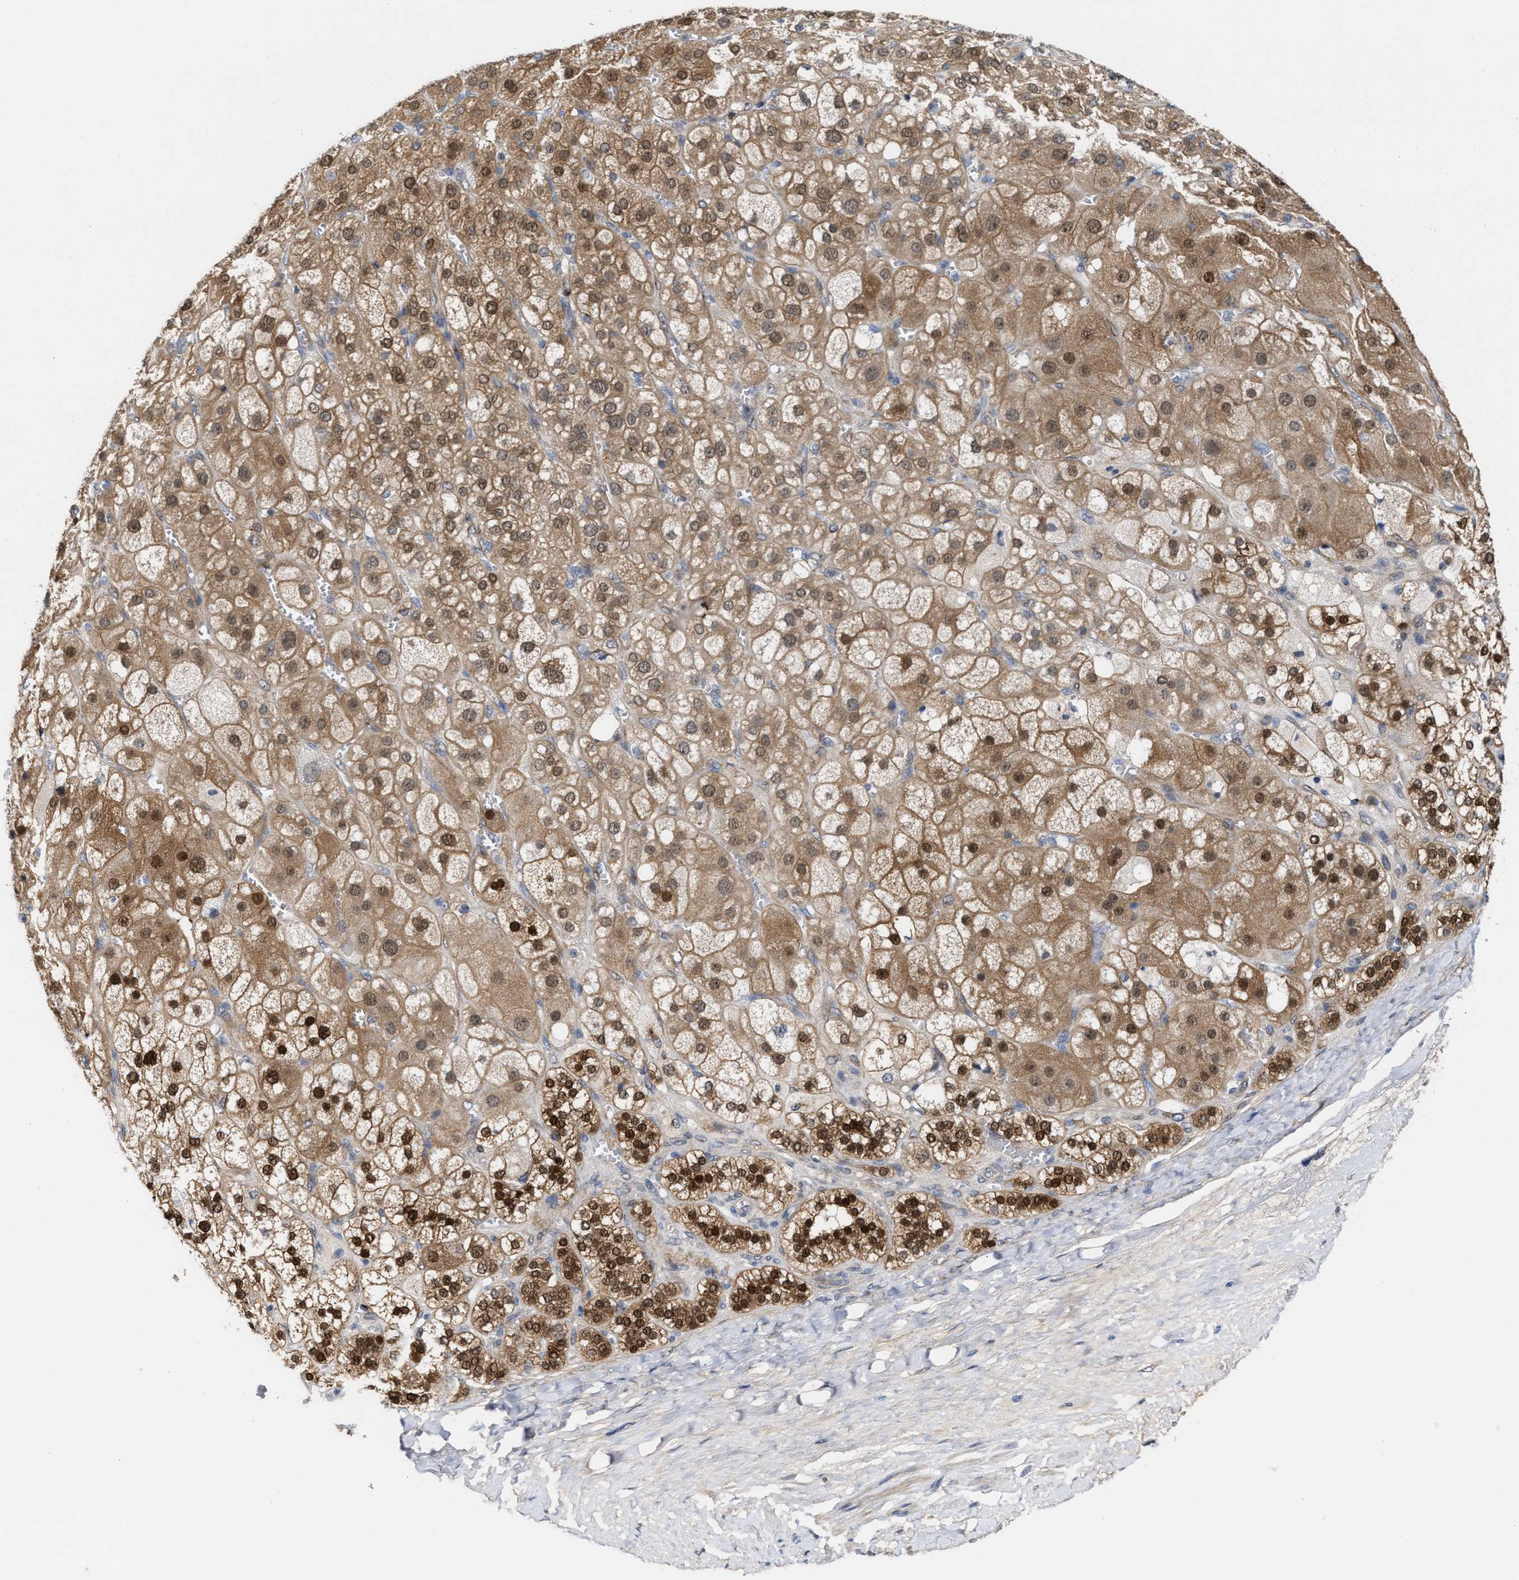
{"staining": {"intensity": "strong", "quantity": ">75%", "location": "cytoplasmic/membranous,nuclear"}, "tissue": "adrenal gland", "cell_type": "Glandular cells", "image_type": "normal", "snomed": [{"axis": "morphology", "description": "Normal tissue, NOS"}, {"axis": "topography", "description": "Adrenal gland"}], "caption": "Immunohistochemistry of benign adrenal gland demonstrates high levels of strong cytoplasmic/membranous,nuclear positivity in approximately >75% of glandular cells. (IHC, brightfield microscopy, high magnification).", "gene": "BBLN", "patient": {"sex": "female", "age": 47}}